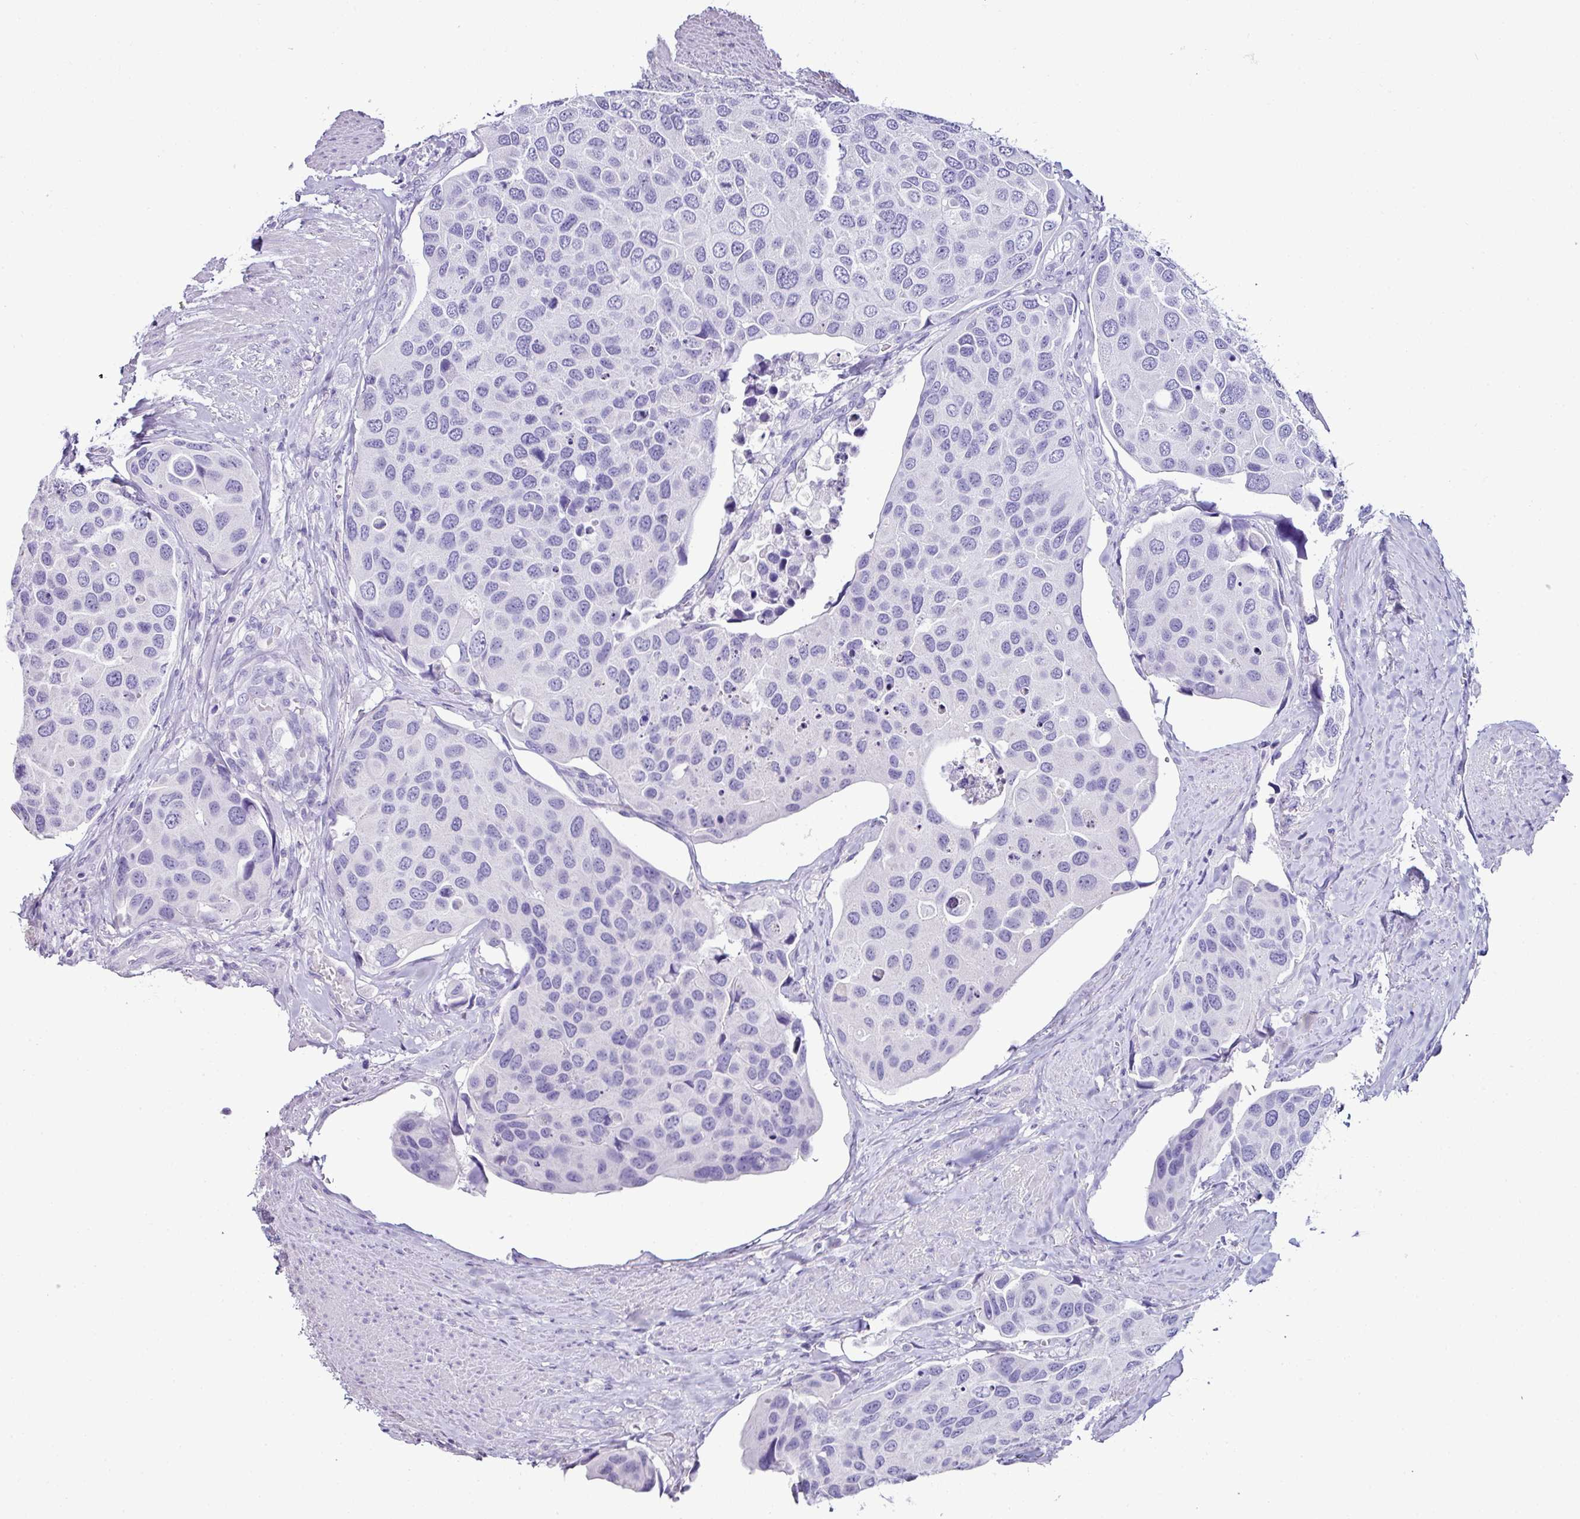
{"staining": {"intensity": "negative", "quantity": "none", "location": "none"}, "tissue": "urothelial cancer", "cell_type": "Tumor cells", "image_type": "cancer", "snomed": [{"axis": "morphology", "description": "Urothelial carcinoma, High grade"}, {"axis": "topography", "description": "Urinary bladder"}], "caption": "Immunohistochemistry (IHC) micrograph of neoplastic tissue: human urothelial carcinoma (high-grade) stained with DAB (3,3'-diaminobenzidine) exhibits no significant protein expression in tumor cells. Nuclei are stained in blue.", "gene": "NAPSA", "patient": {"sex": "male", "age": 74}}